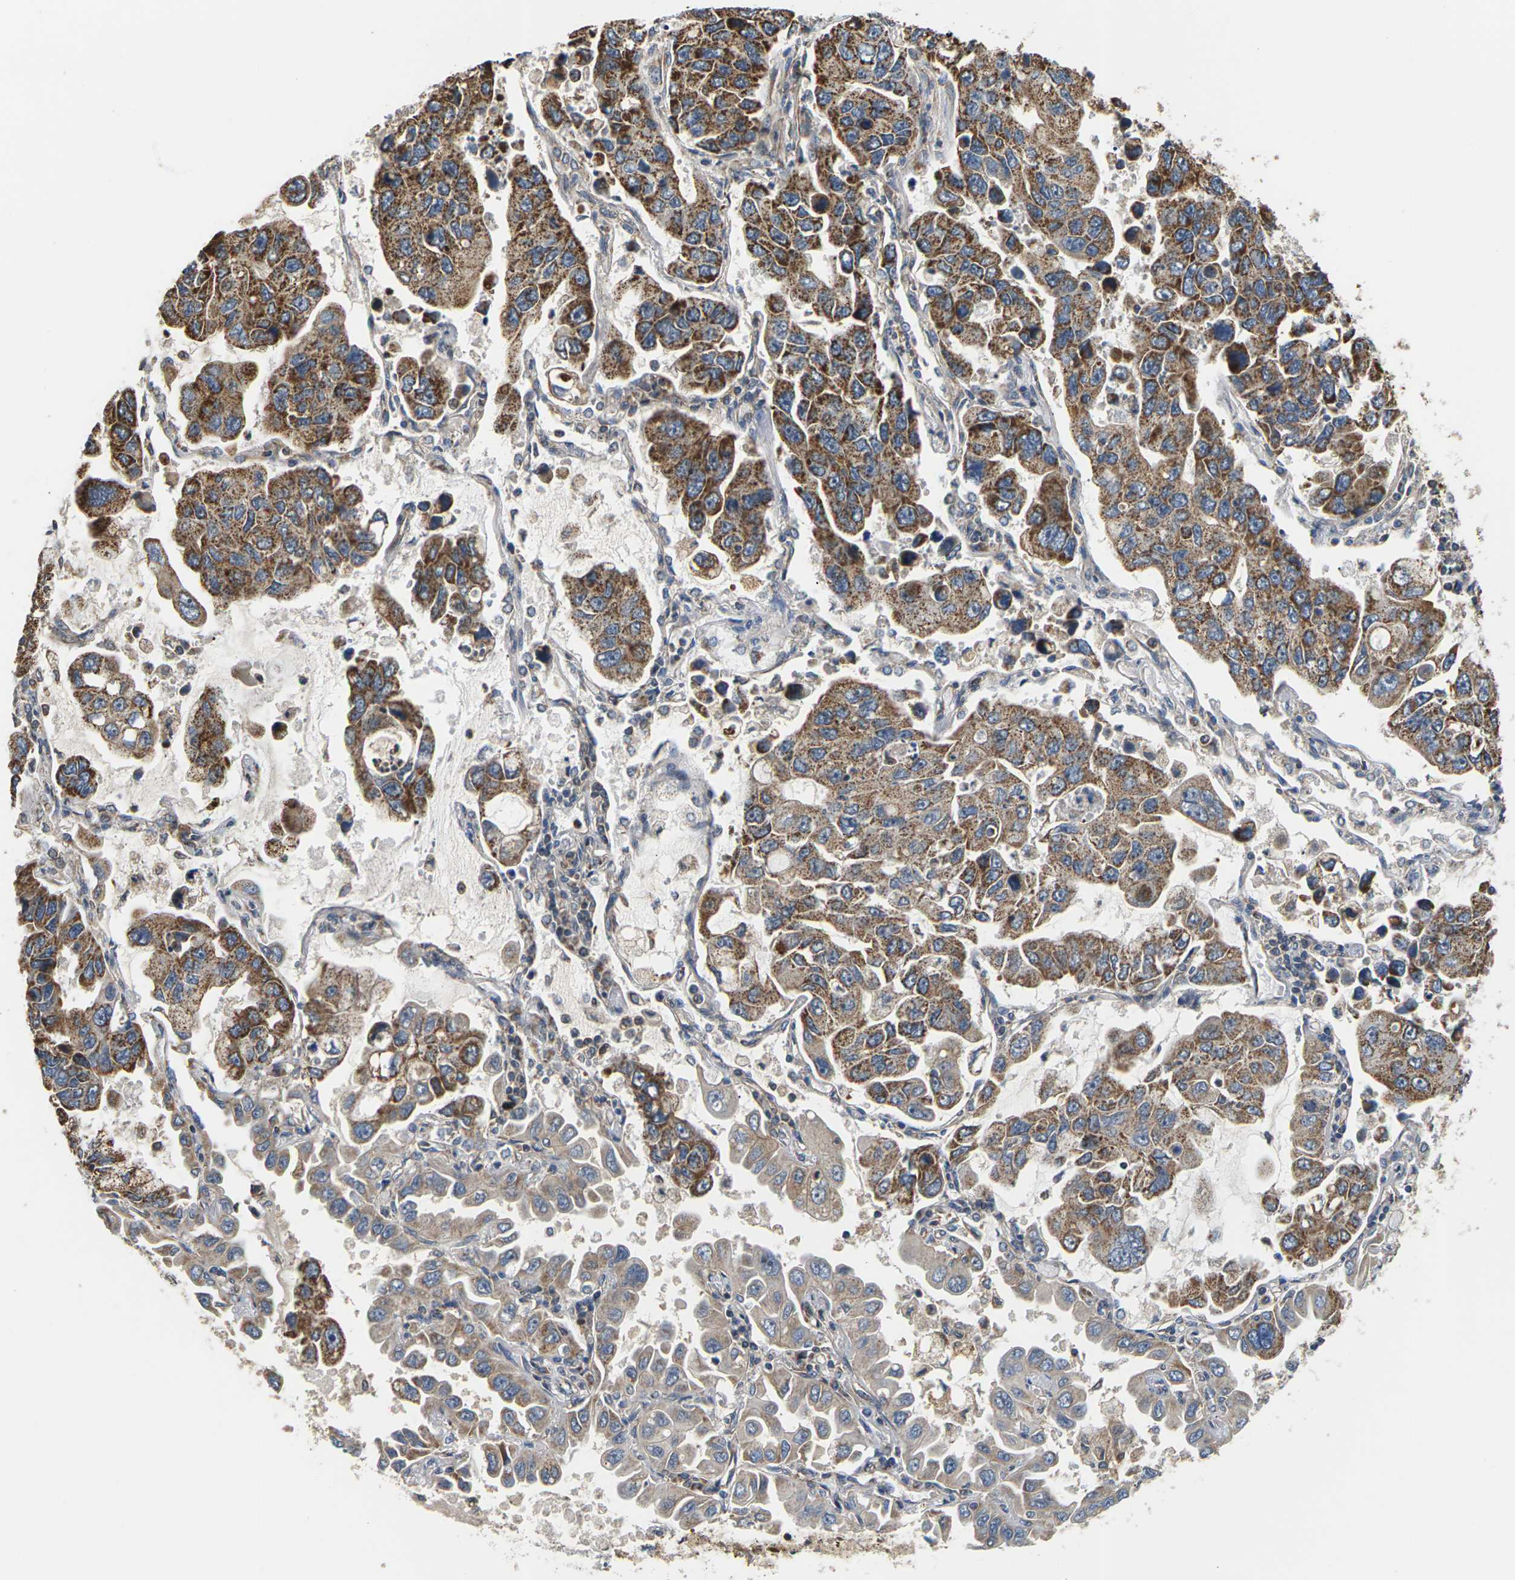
{"staining": {"intensity": "moderate", "quantity": ">75%", "location": "cytoplasmic/membranous"}, "tissue": "lung cancer", "cell_type": "Tumor cells", "image_type": "cancer", "snomed": [{"axis": "morphology", "description": "Adenocarcinoma, NOS"}, {"axis": "topography", "description": "Lung"}], "caption": "Adenocarcinoma (lung) was stained to show a protein in brown. There is medium levels of moderate cytoplasmic/membranous expression in approximately >75% of tumor cells. Ihc stains the protein of interest in brown and the nuclei are stained blue.", "gene": "PCDHB4", "patient": {"sex": "male", "age": 64}}